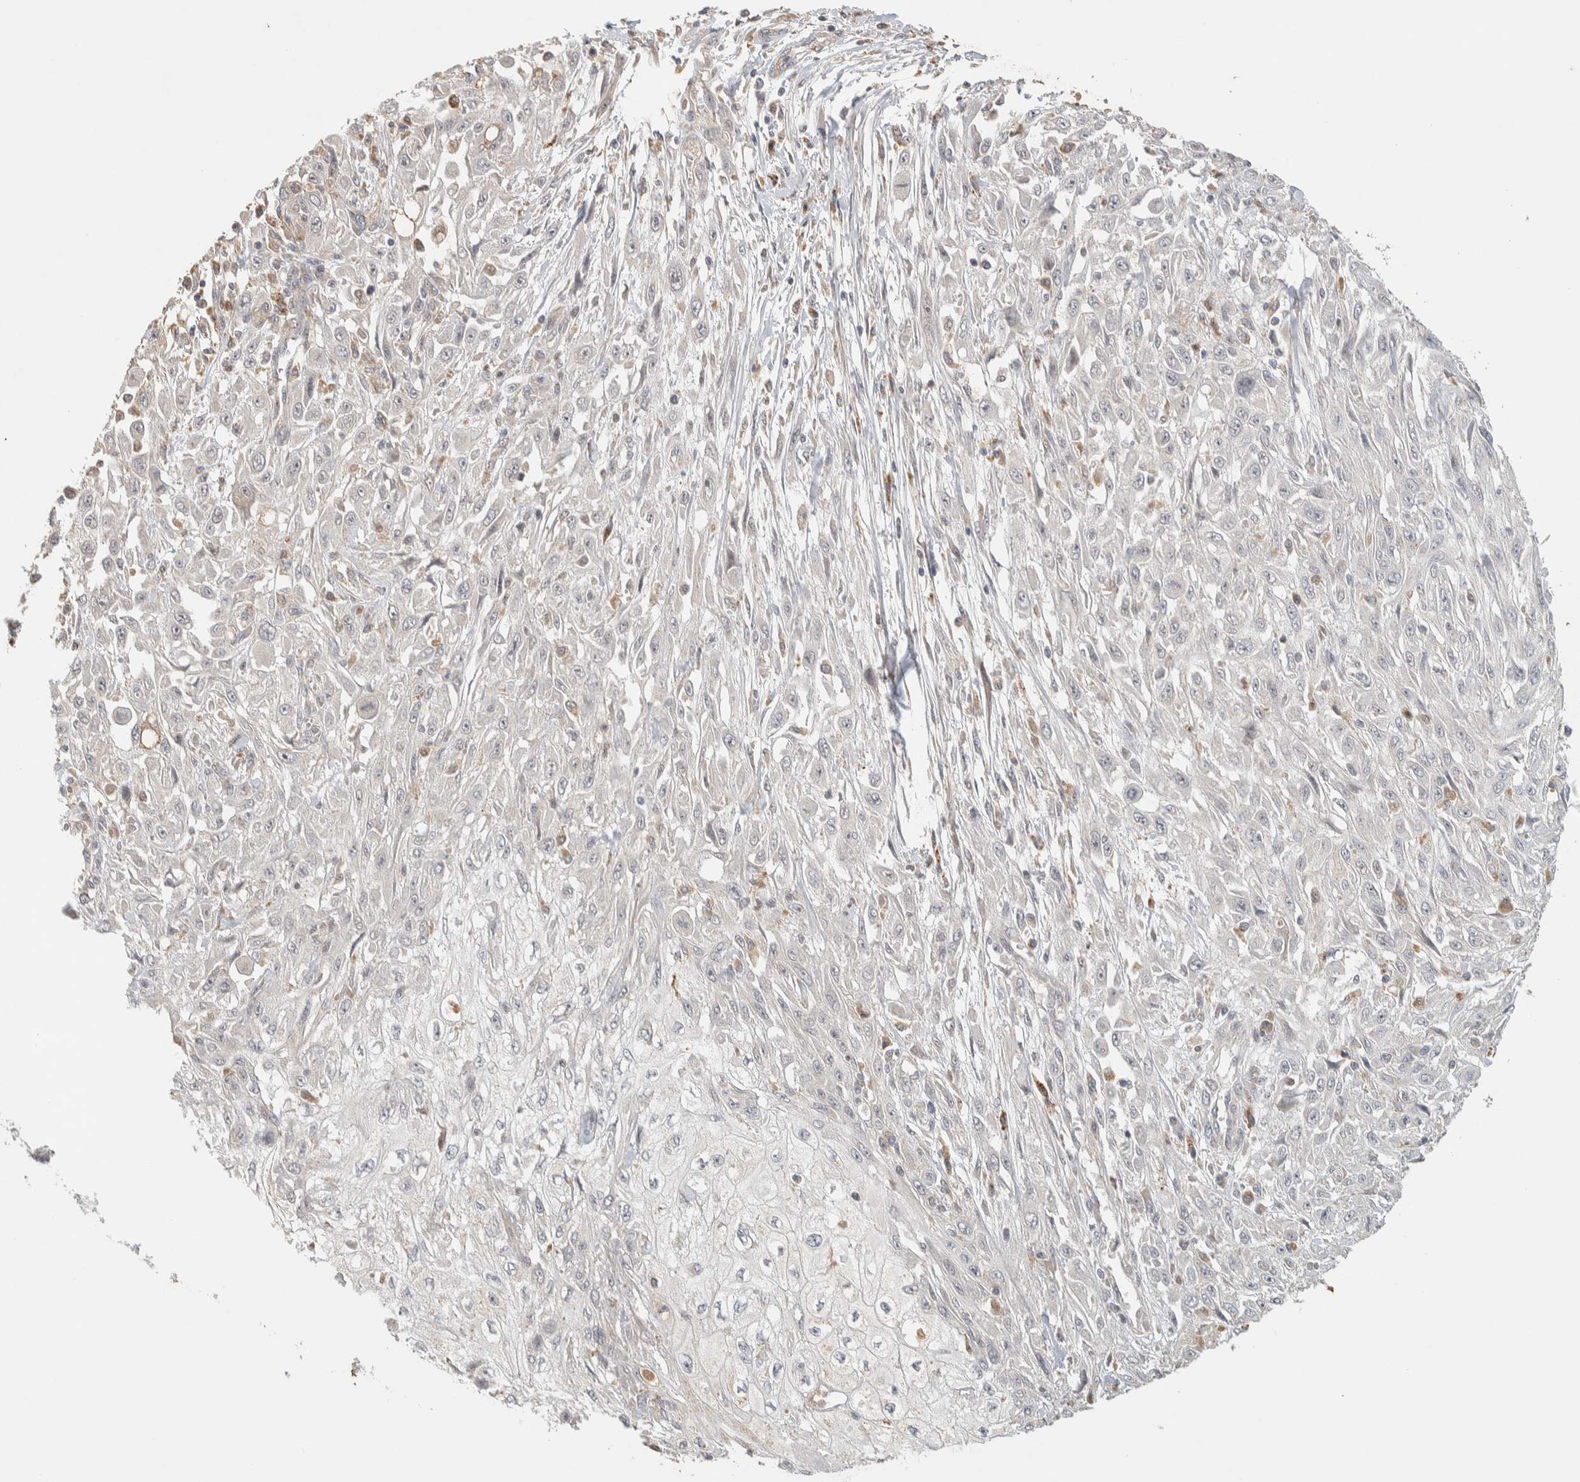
{"staining": {"intensity": "negative", "quantity": "none", "location": "none"}, "tissue": "skin cancer", "cell_type": "Tumor cells", "image_type": "cancer", "snomed": [{"axis": "morphology", "description": "Squamous cell carcinoma, NOS"}, {"axis": "morphology", "description": "Squamous cell carcinoma, metastatic, NOS"}, {"axis": "topography", "description": "Skin"}, {"axis": "topography", "description": "Lymph node"}], "caption": "This is a photomicrograph of IHC staining of skin cancer, which shows no staining in tumor cells.", "gene": "ITPA", "patient": {"sex": "male", "age": 75}}